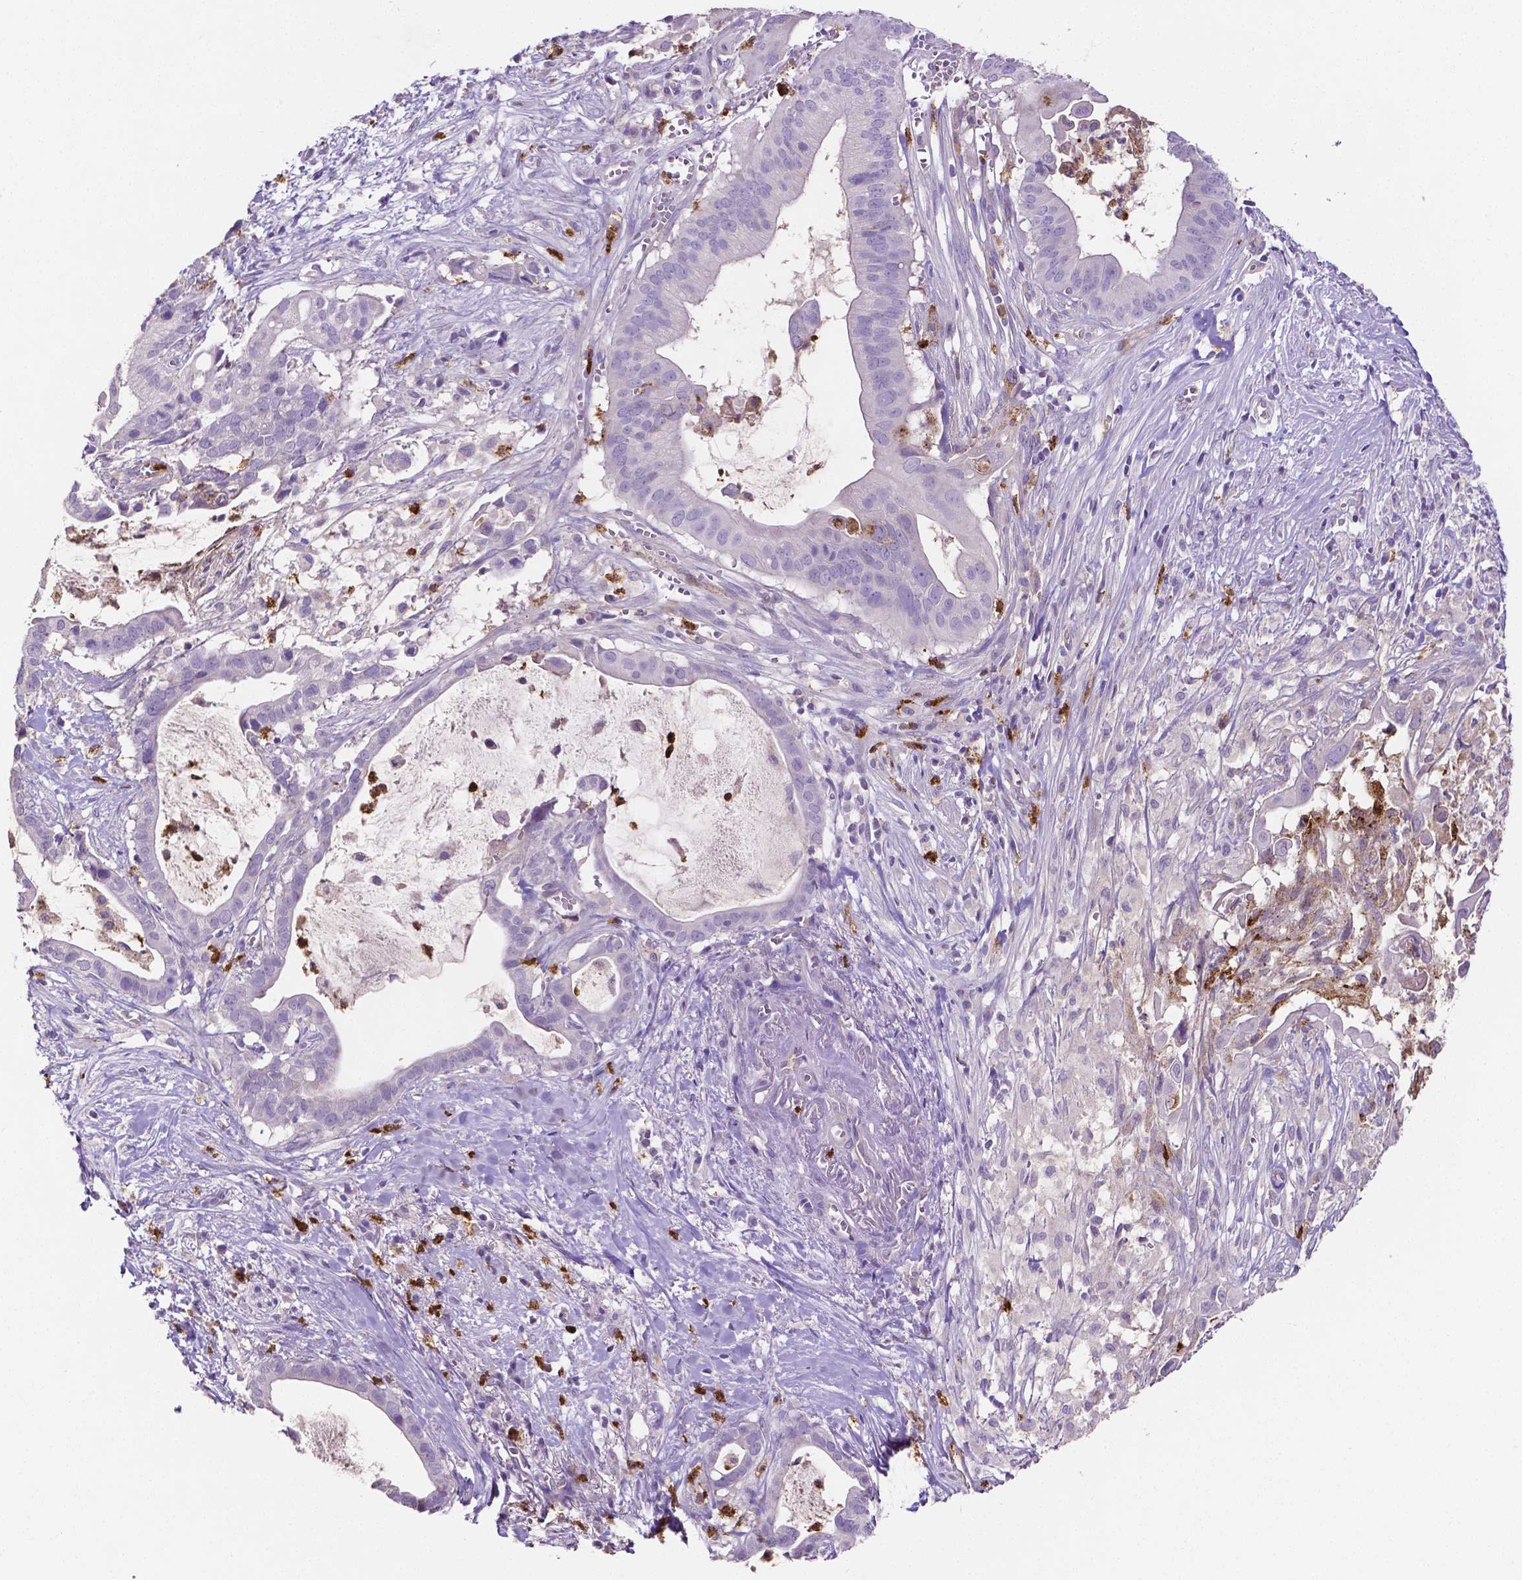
{"staining": {"intensity": "negative", "quantity": "none", "location": "none"}, "tissue": "pancreatic cancer", "cell_type": "Tumor cells", "image_type": "cancer", "snomed": [{"axis": "morphology", "description": "Adenocarcinoma, NOS"}, {"axis": "topography", "description": "Pancreas"}], "caption": "The immunohistochemistry (IHC) photomicrograph has no significant staining in tumor cells of pancreatic cancer (adenocarcinoma) tissue.", "gene": "MMP9", "patient": {"sex": "male", "age": 61}}